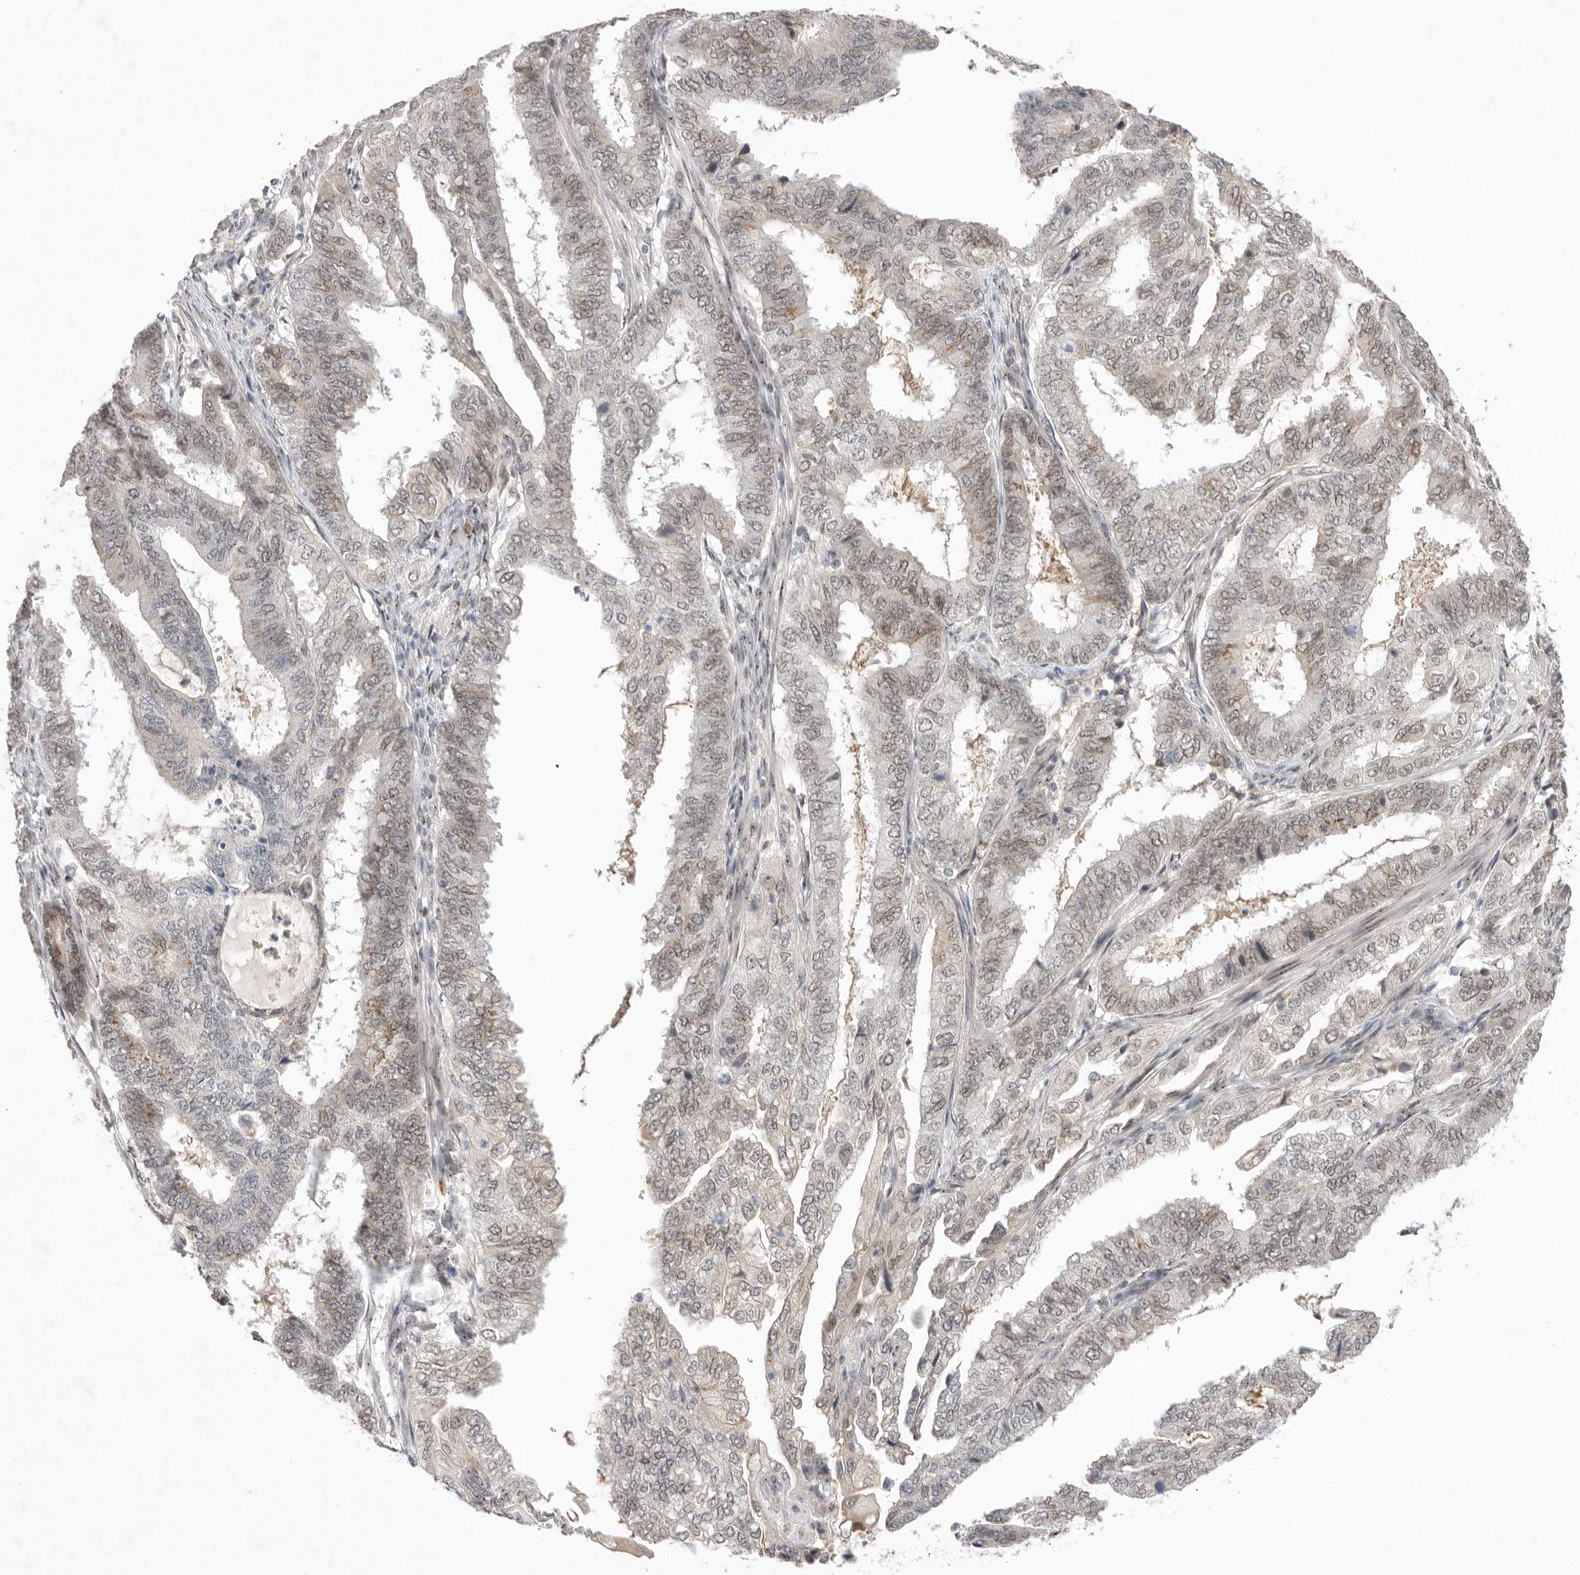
{"staining": {"intensity": "weak", "quantity": "25%-75%", "location": "nuclear"}, "tissue": "endometrial cancer", "cell_type": "Tumor cells", "image_type": "cancer", "snomed": [{"axis": "morphology", "description": "Adenocarcinoma, NOS"}, {"axis": "topography", "description": "Endometrium"}], "caption": "High-power microscopy captured an immunohistochemistry (IHC) photomicrograph of endometrial adenocarcinoma, revealing weak nuclear positivity in approximately 25%-75% of tumor cells. Nuclei are stained in blue.", "gene": "LEMD3", "patient": {"sex": "female", "age": 51}}